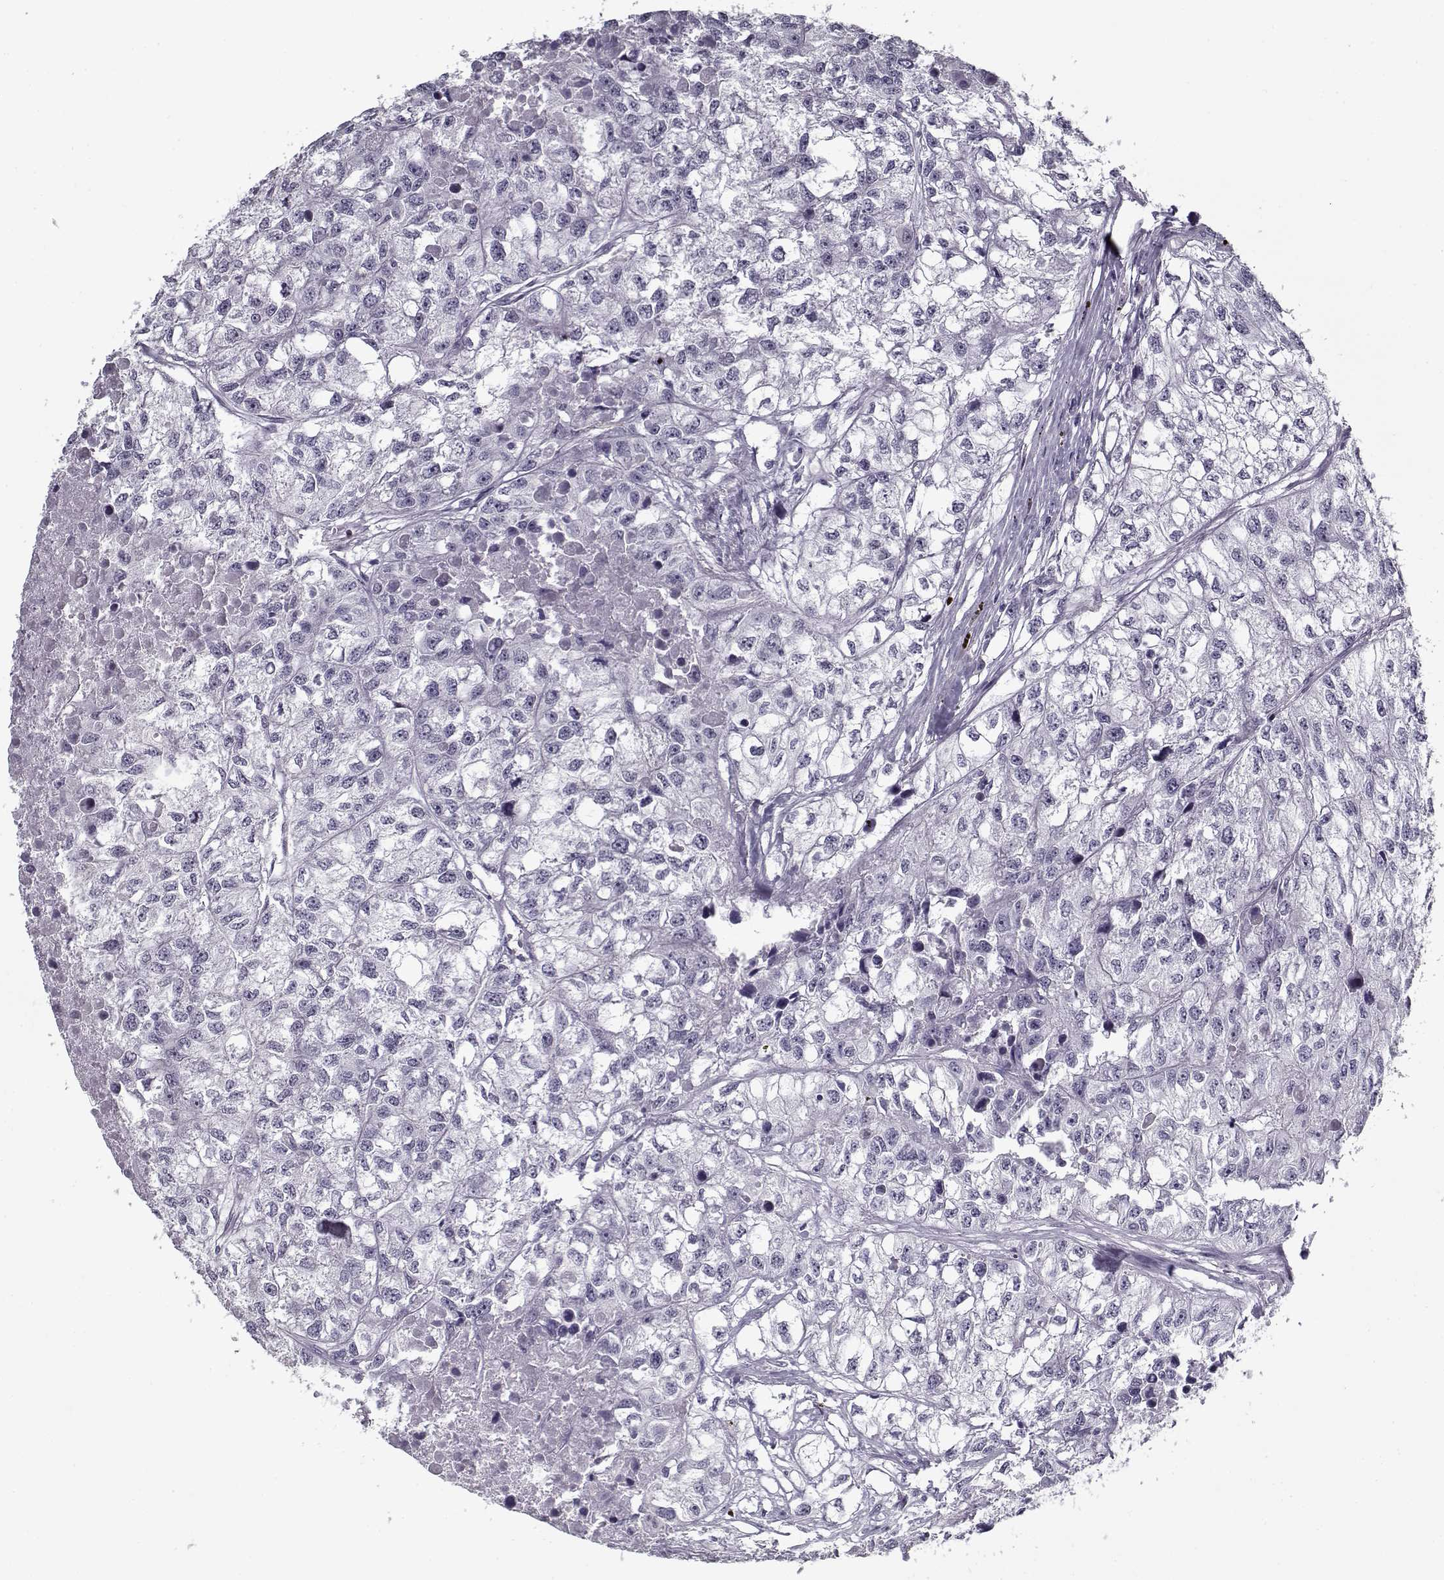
{"staining": {"intensity": "negative", "quantity": "none", "location": "none"}, "tissue": "renal cancer", "cell_type": "Tumor cells", "image_type": "cancer", "snomed": [{"axis": "morphology", "description": "Adenocarcinoma, NOS"}, {"axis": "topography", "description": "Kidney"}], "caption": "Immunohistochemistry (IHC) of human adenocarcinoma (renal) reveals no positivity in tumor cells.", "gene": "RNF32", "patient": {"sex": "male", "age": 56}}